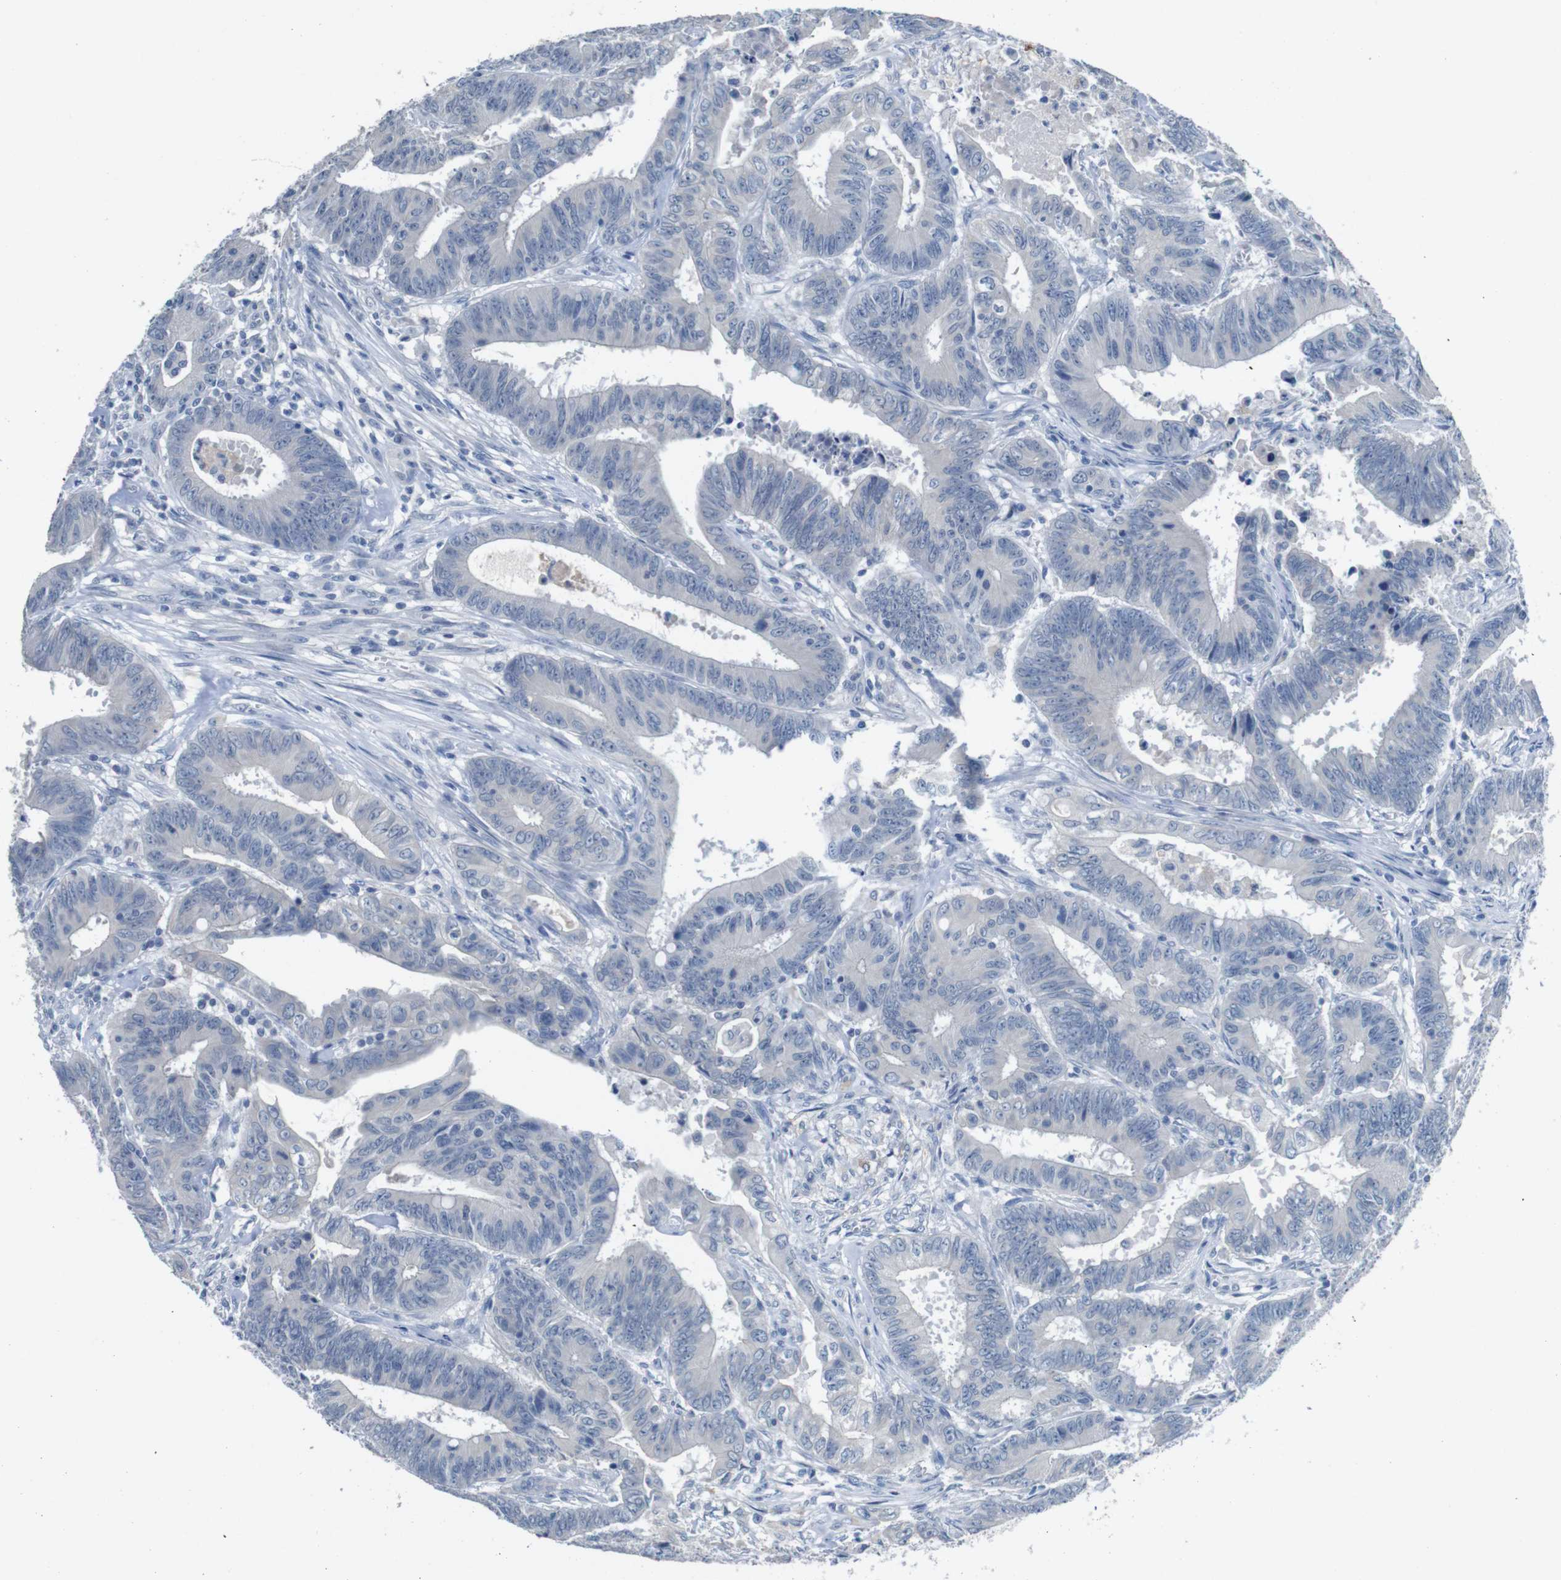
{"staining": {"intensity": "negative", "quantity": "none", "location": "none"}, "tissue": "colorectal cancer", "cell_type": "Tumor cells", "image_type": "cancer", "snomed": [{"axis": "morphology", "description": "Adenocarcinoma, NOS"}, {"axis": "topography", "description": "Colon"}], "caption": "Immunohistochemistry of adenocarcinoma (colorectal) displays no positivity in tumor cells. (IHC, brightfield microscopy, high magnification).", "gene": "SLC2A8", "patient": {"sex": "male", "age": 45}}